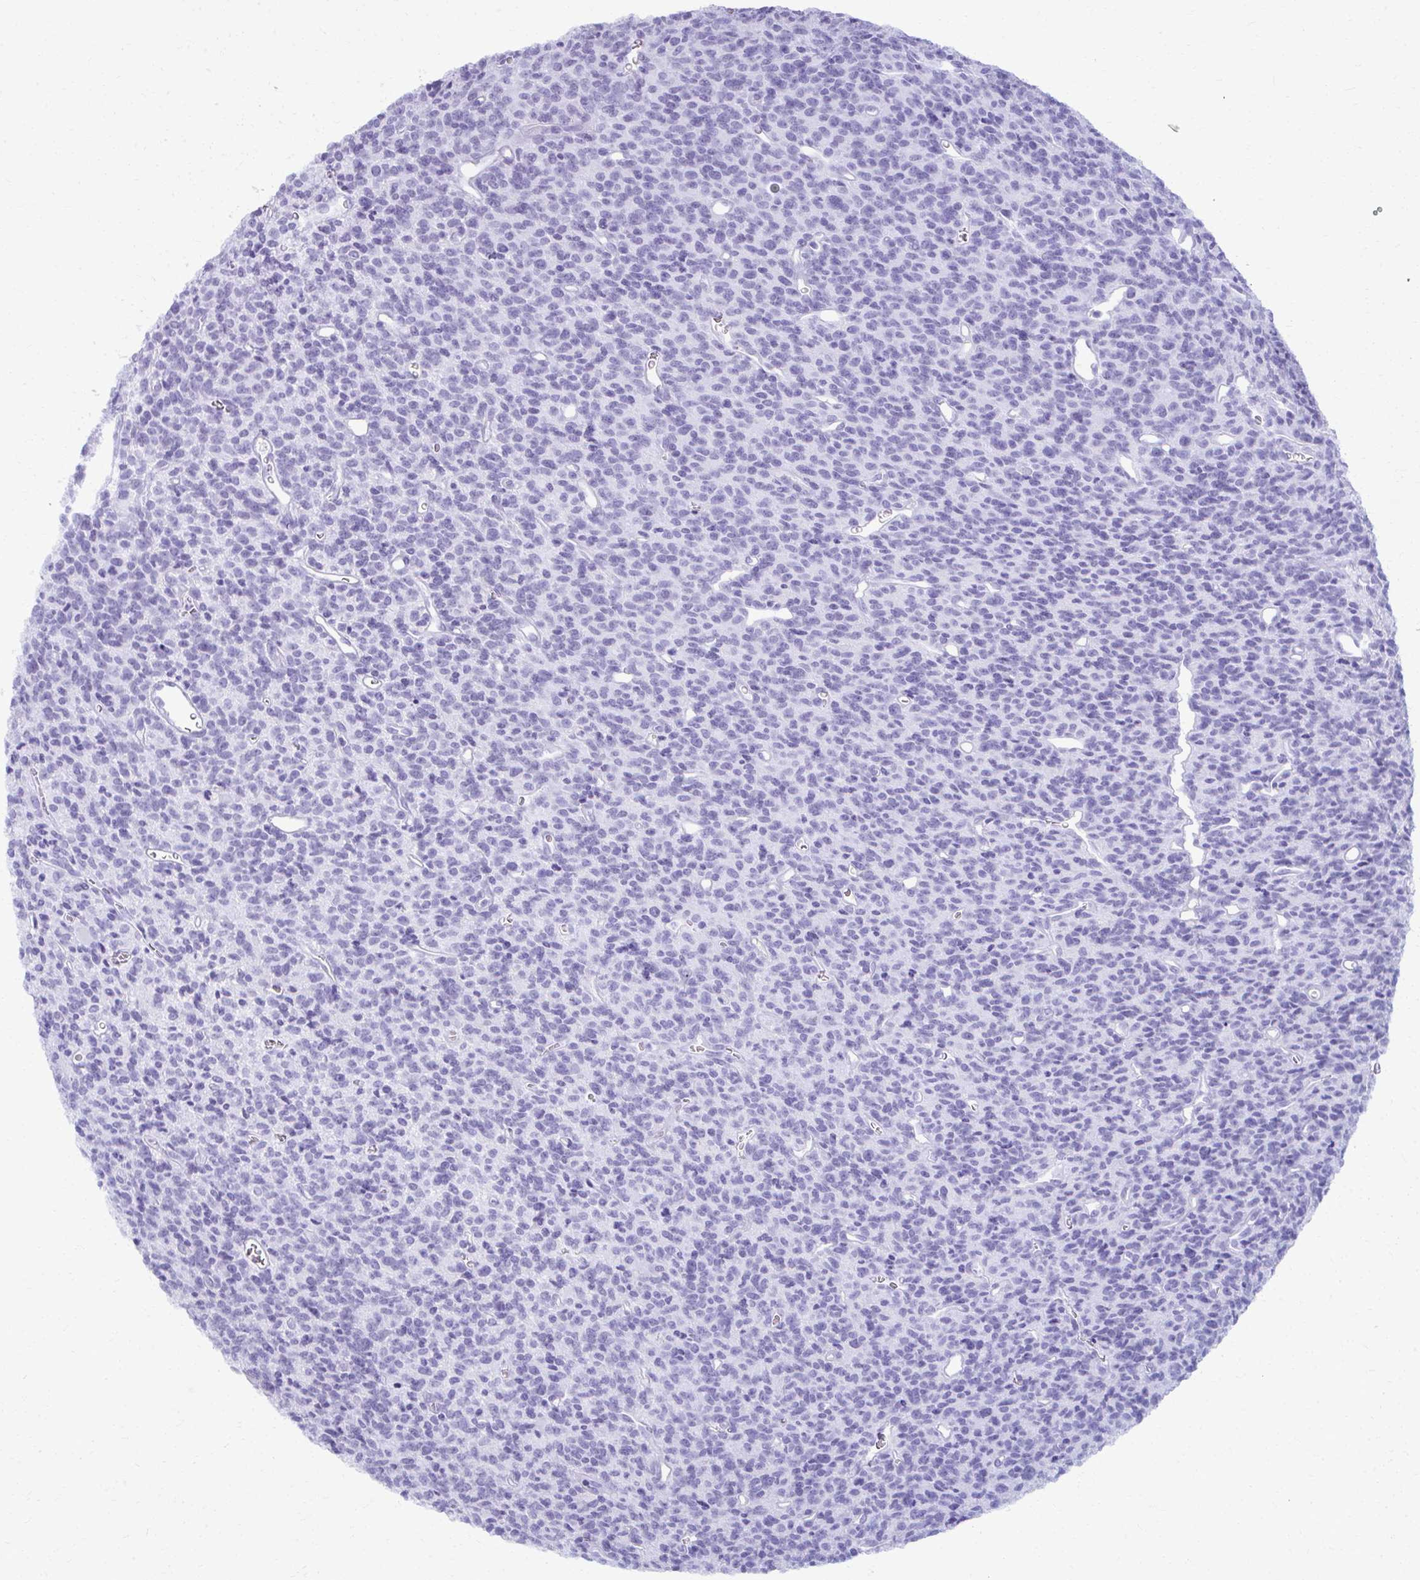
{"staining": {"intensity": "negative", "quantity": "none", "location": "none"}, "tissue": "glioma", "cell_type": "Tumor cells", "image_type": "cancer", "snomed": [{"axis": "morphology", "description": "Glioma, malignant, High grade"}, {"axis": "topography", "description": "Brain"}], "caption": "Tumor cells are negative for brown protein staining in high-grade glioma (malignant).", "gene": "MAF1", "patient": {"sex": "male", "age": 76}}